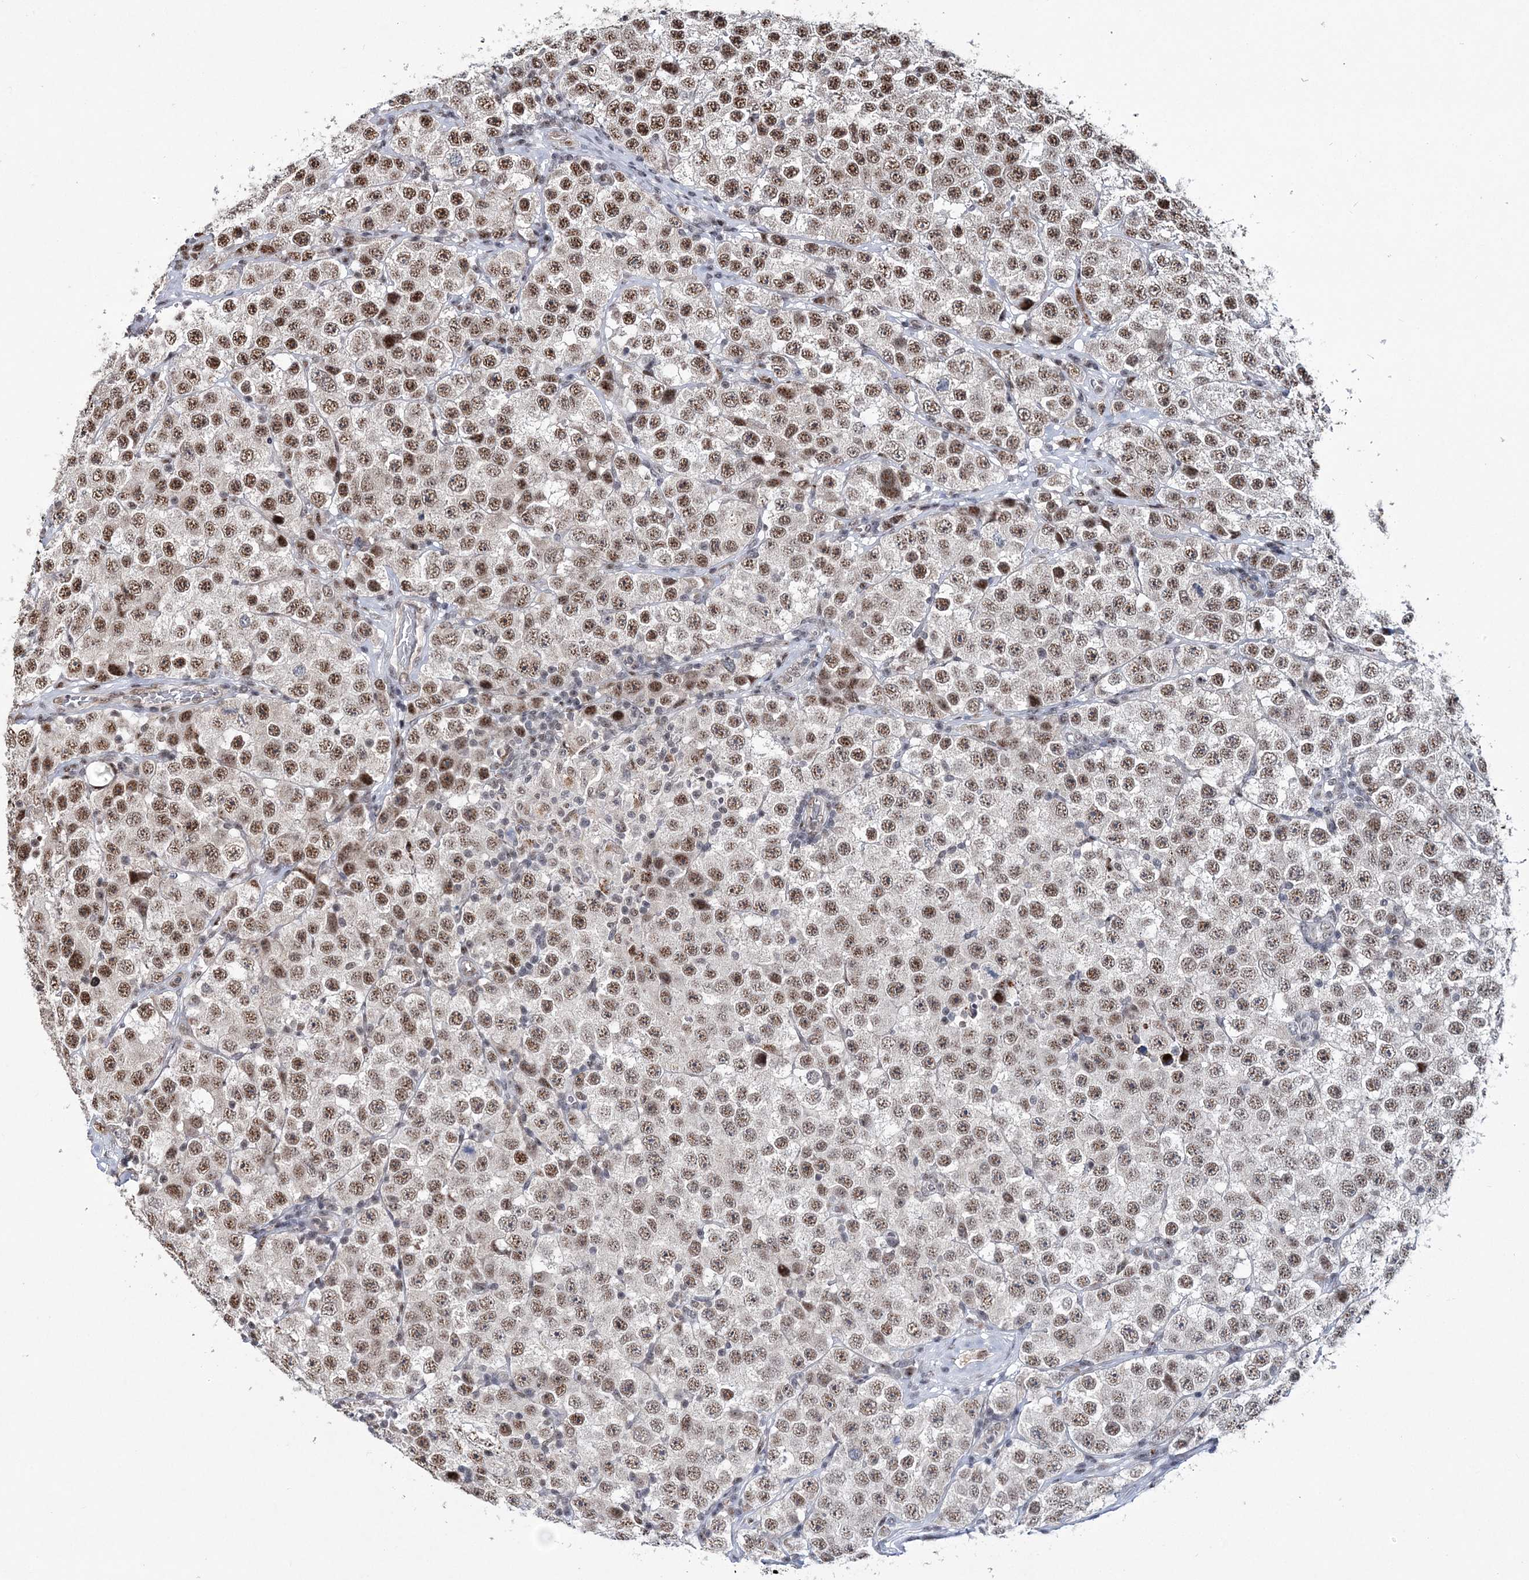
{"staining": {"intensity": "moderate", "quantity": ">75%", "location": "nuclear"}, "tissue": "testis cancer", "cell_type": "Tumor cells", "image_type": "cancer", "snomed": [{"axis": "morphology", "description": "Seminoma, NOS"}, {"axis": "topography", "description": "Testis"}], "caption": "Protein expression by immunohistochemistry shows moderate nuclear staining in about >75% of tumor cells in testis seminoma. The staining was performed using DAB to visualize the protein expression in brown, while the nuclei were stained in blue with hematoxylin (Magnification: 20x).", "gene": "TATDN2", "patient": {"sex": "male", "age": 28}}